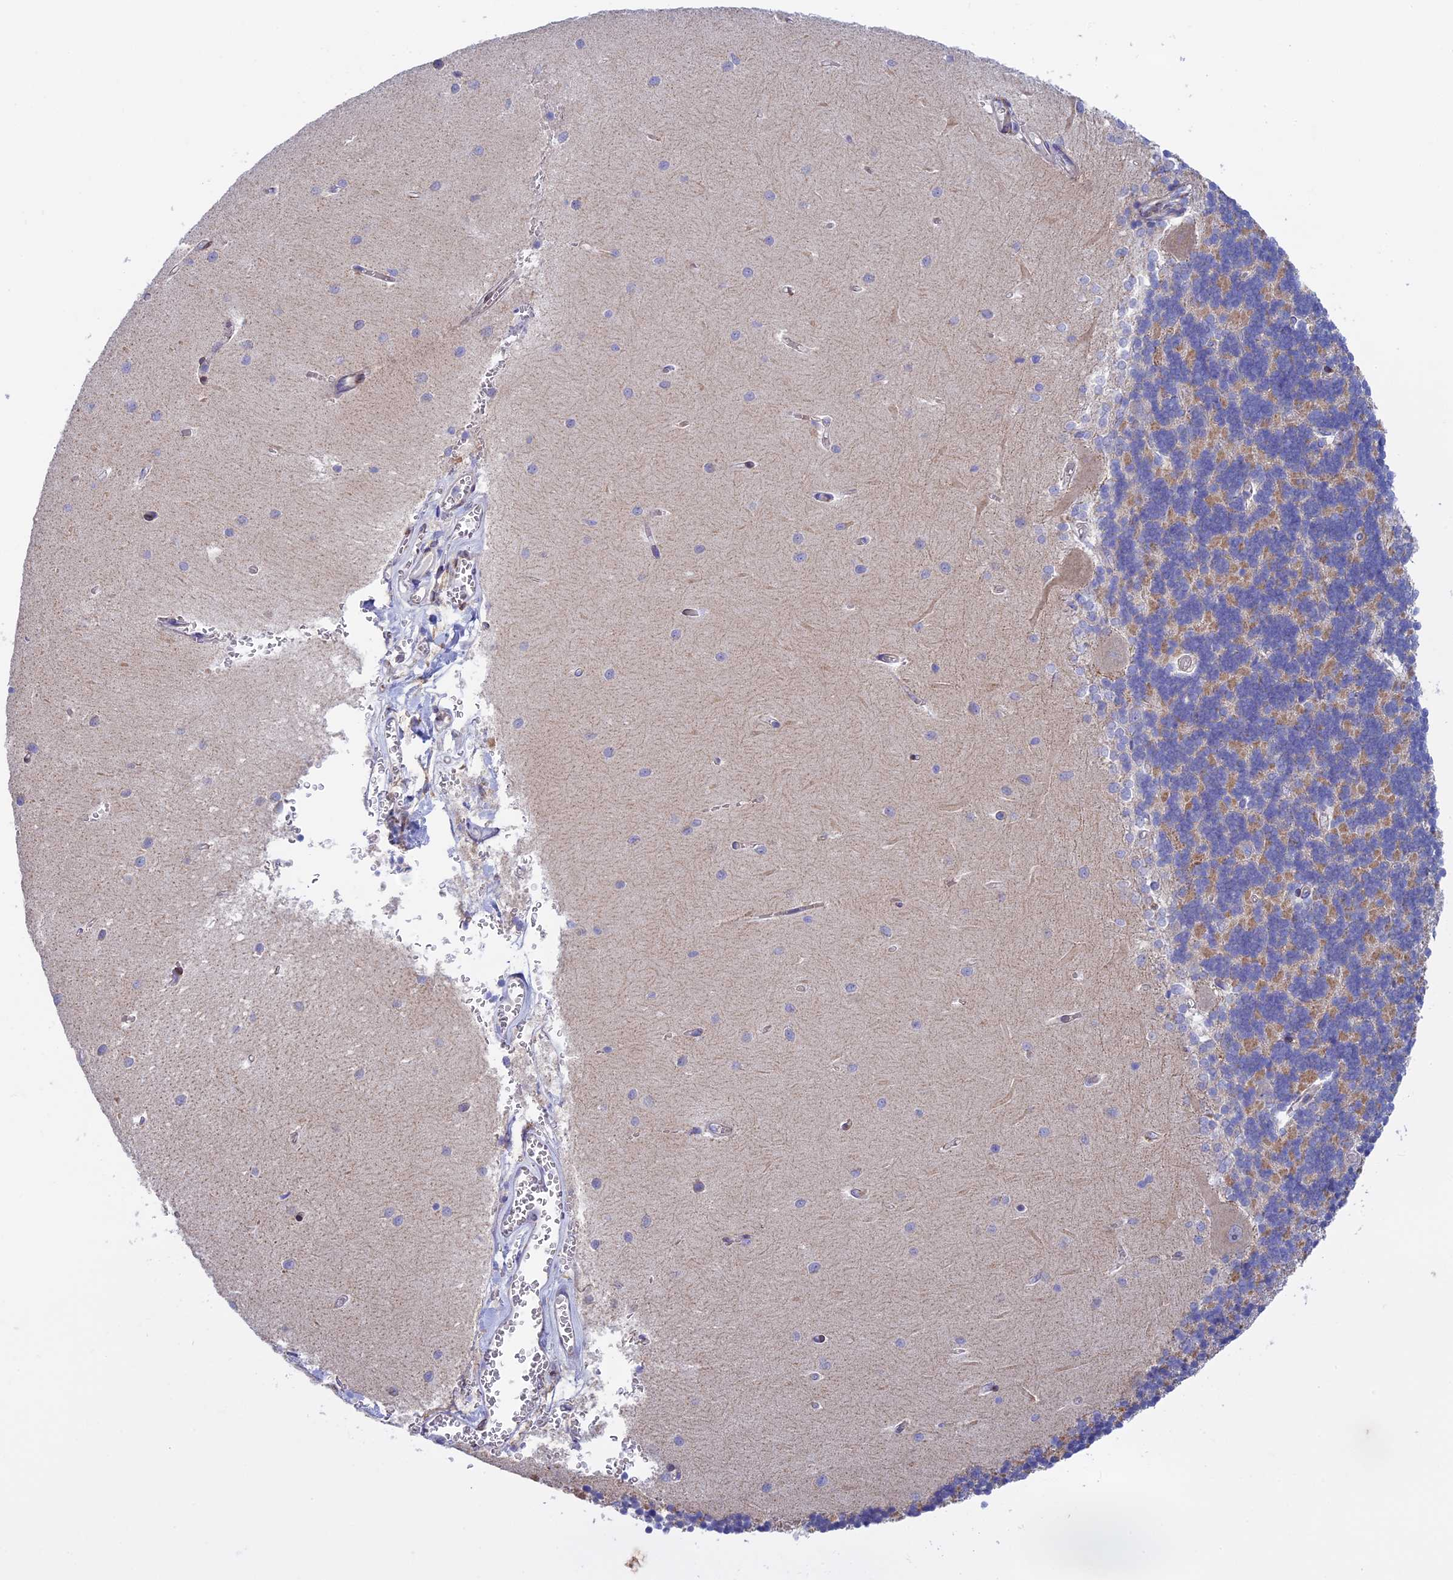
{"staining": {"intensity": "weak", "quantity": "25%-75%", "location": "cytoplasmic/membranous"}, "tissue": "cerebellum", "cell_type": "Cells in granular layer", "image_type": "normal", "snomed": [{"axis": "morphology", "description": "Normal tissue, NOS"}, {"axis": "topography", "description": "Cerebellum"}], "caption": "Cells in granular layer show low levels of weak cytoplasmic/membranous staining in about 25%-75% of cells in benign cerebellum. (DAB = brown stain, brightfield microscopy at high magnification).", "gene": "ETFDH", "patient": {"sex": "male", "age": 37}}